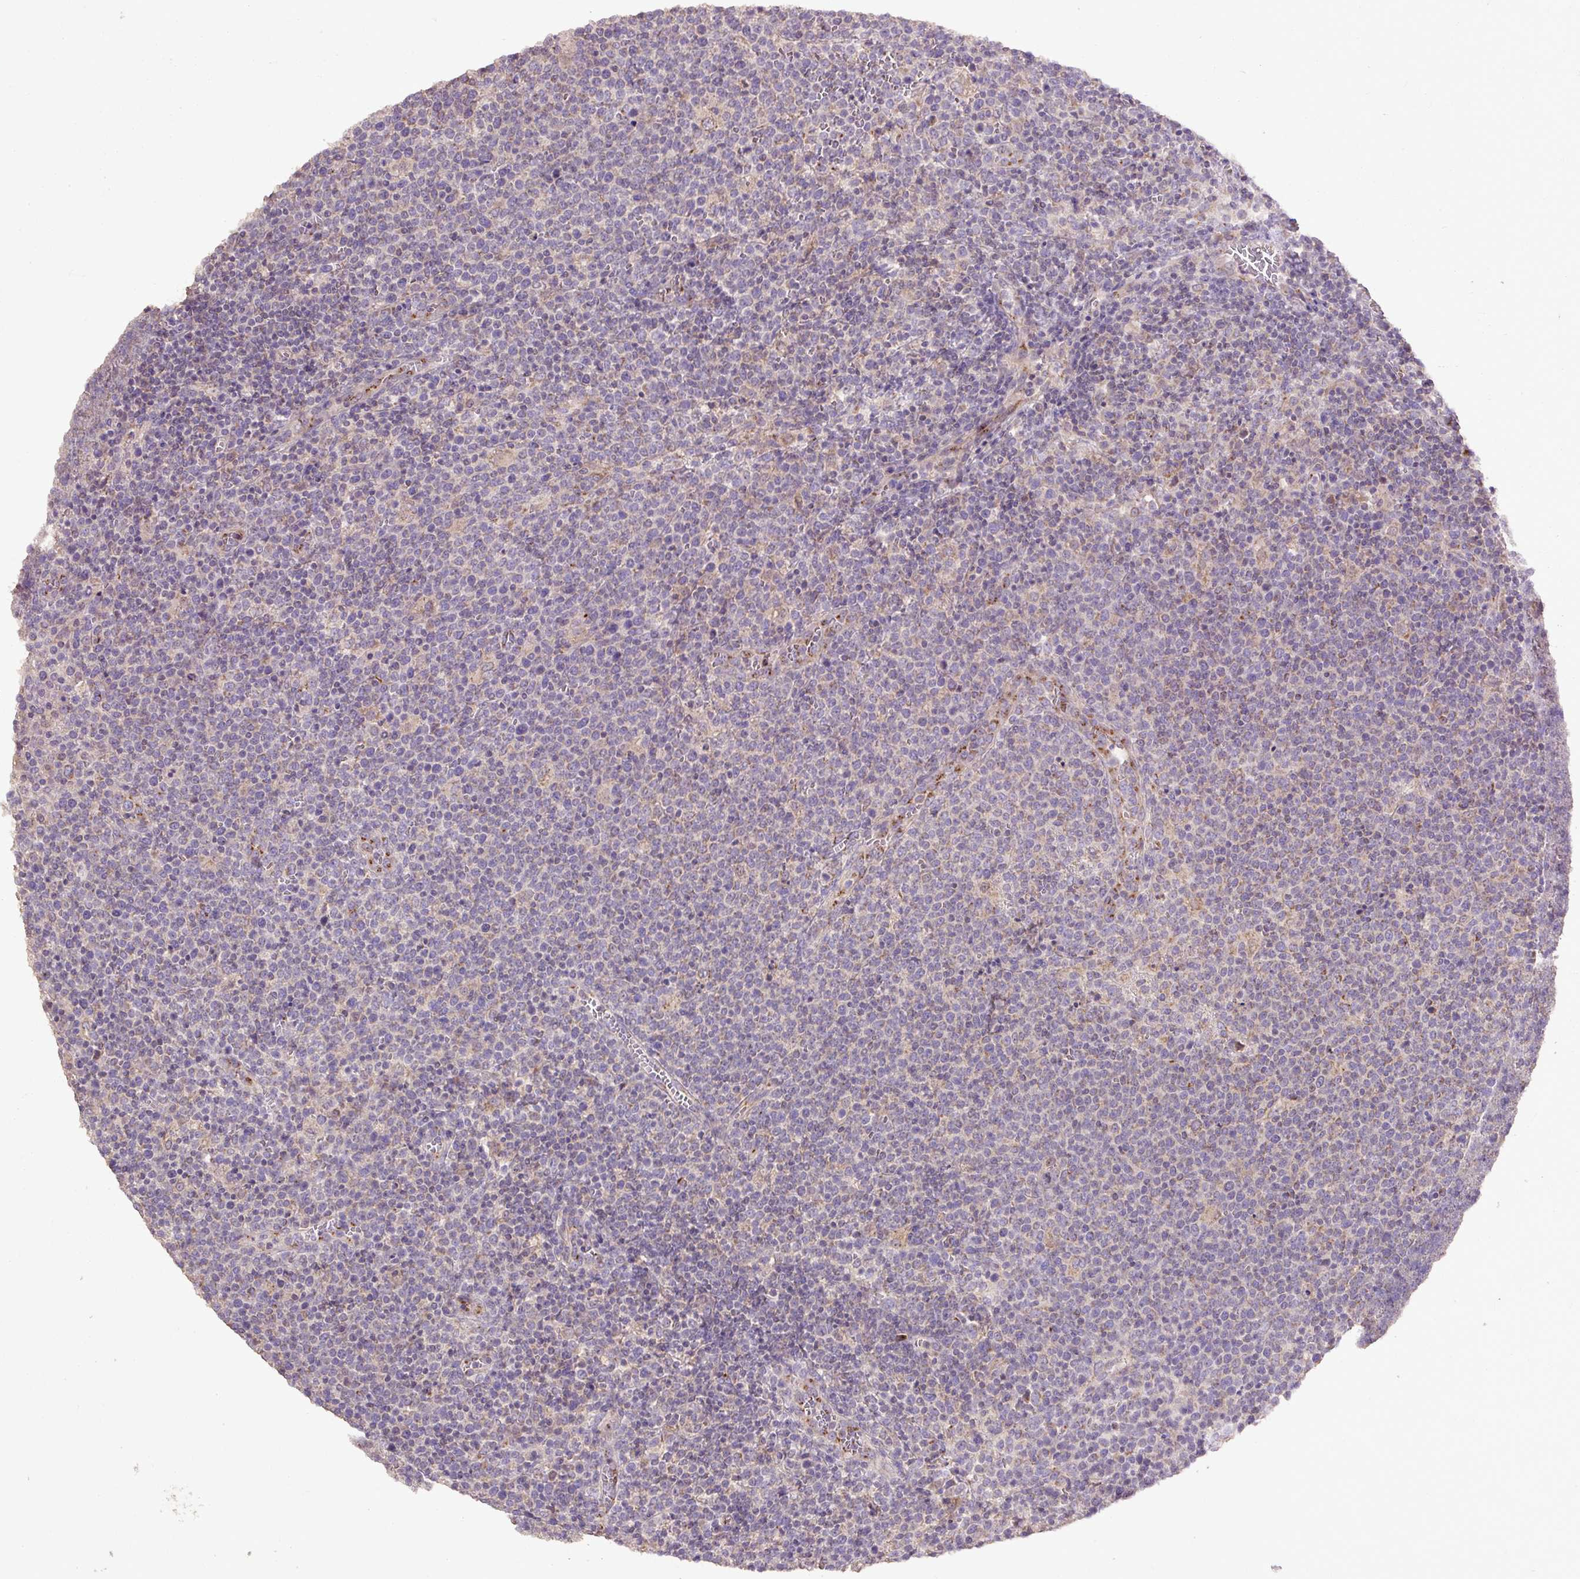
{"staining": {"intensity": "weak", "quantity": "<25%", "location": "cytoplasmic/membranous"}, "tissue": "lymphoma", "cell_type": "Tumor cells", "image_type": "cancer", "snomed": [{"axis": "morphology", "description": "Malignant lymphoma, non-Hodgkin's type, High grade"}, {"axis": "topography", "description": "Lymph node"}], "caption": "IHC image of high-grade malignant lymphoma, non-Hodgkin's type stained for a protein (brown), which demonstrates no positivity in tumor cells.", "gene": "ABR", "patient": {"sex": "male", "age": 61}}